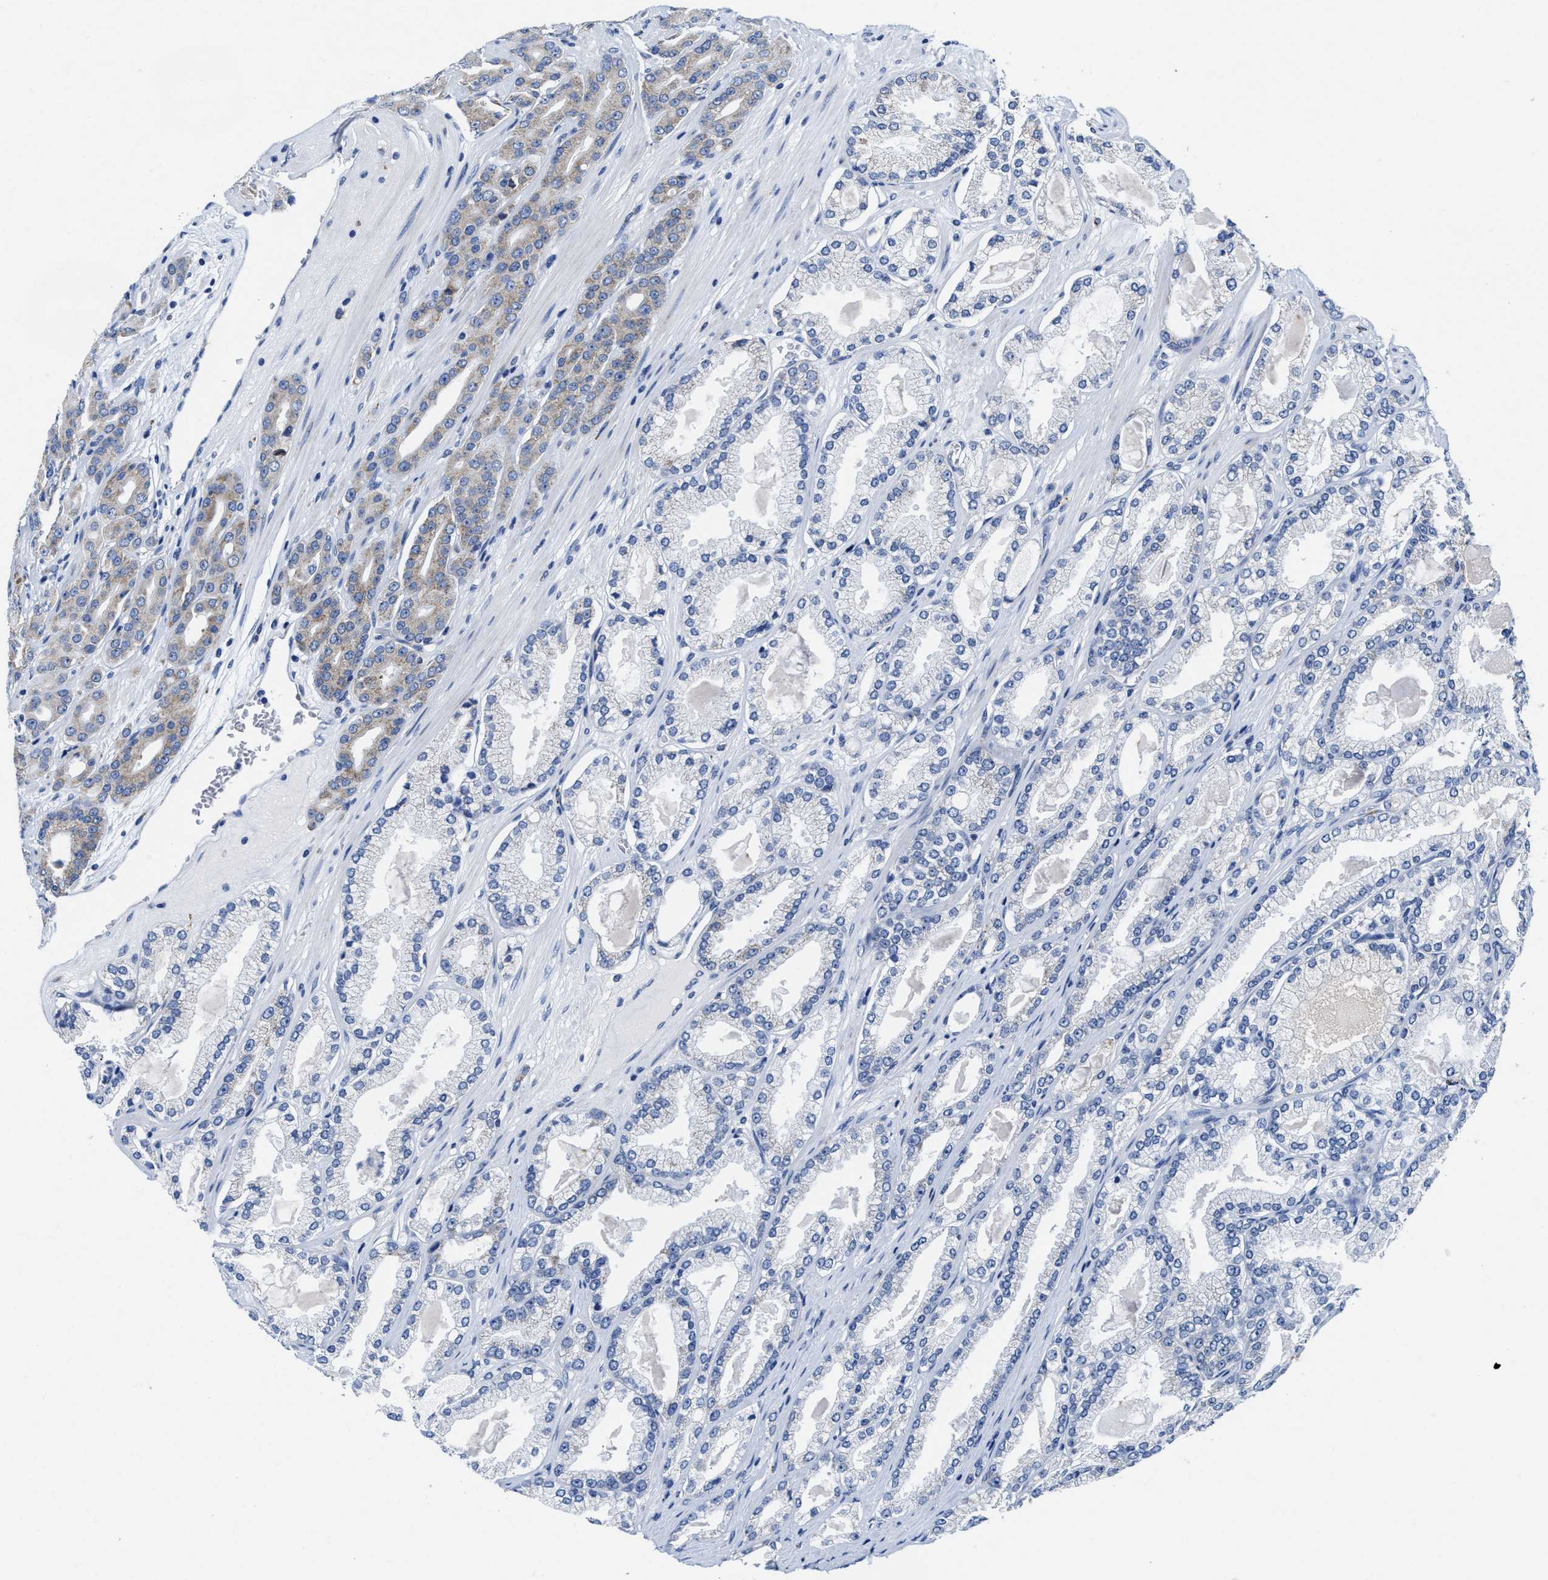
{"staining": {"intensity": "weak", "quantity": "25%-75%", "location": "cytoplasmic/membranous"}, "tissue": "prostate cancer", "cell_type": "Tumor cells", "image_type": "cancer", "snomed": [{"axis": "morphology", "description": "Adenocarcinoma, High grade"}, {"axis": "topography", "description": "Prostate"}], "caption": "Weak cytoplasmic/membranous staining for a protein is appreciated in about 25%-75% of tumor cells of prostate adenocarcinoma (high-grade) using immunohistochemistry (IHC).", "gene": "TBRG4", "patient": {"sex": "male", "age": 71}}